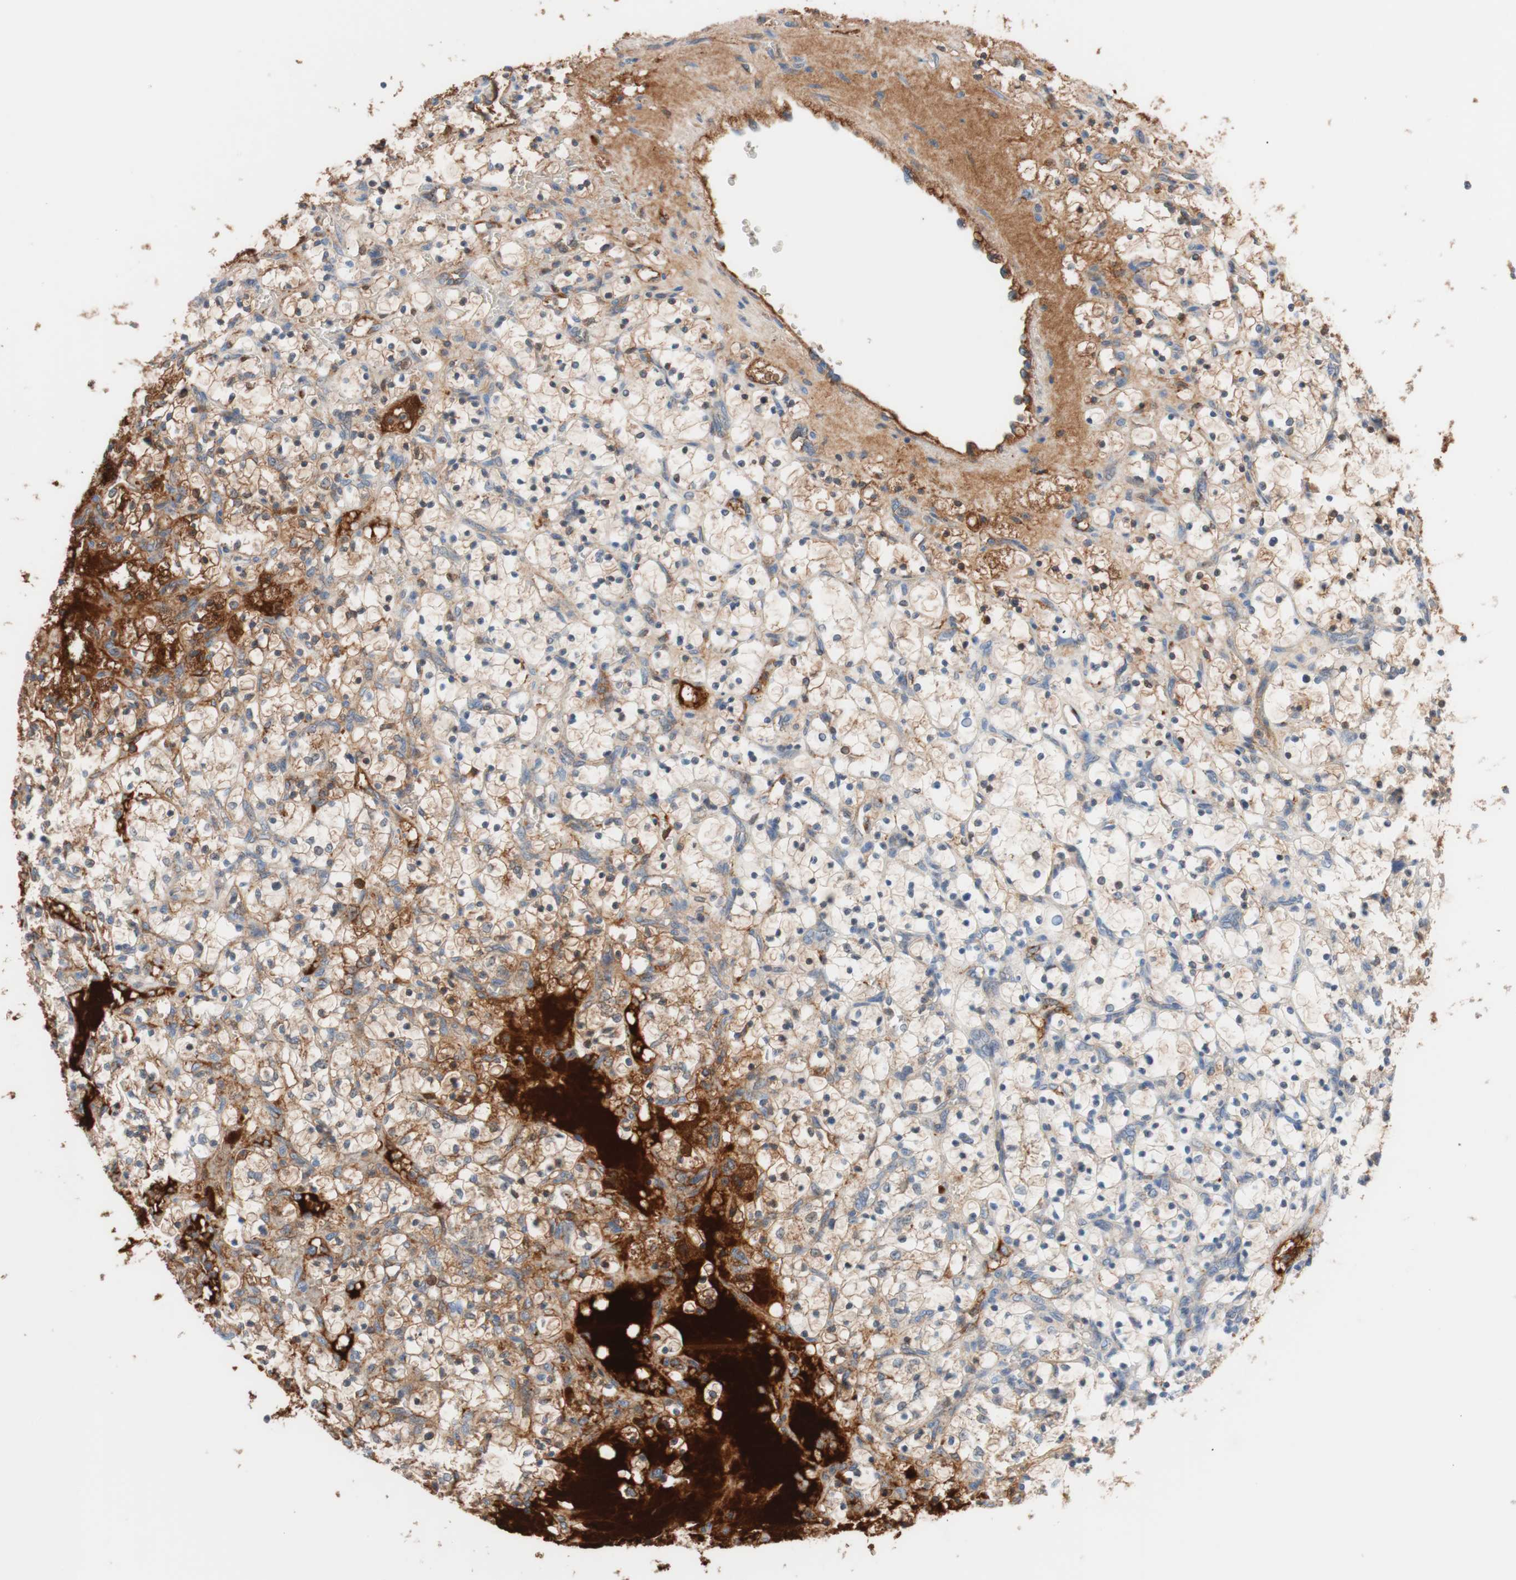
{"staining": {"intensity": "strong", "quantity": "25%-75%", "location": "cytoplasmic/membranous"}, "tissue": "renal cancer", "cell_type": "Tumor cells", "image_type": "cancer", "snomed": [{"axis": "morphology", "description": "Adenocarcinoma, NOS"}, {"axis": "topography", "description": "Kidney"}], "caption": "Immunohistochemical staining of human renal adenocarcinoma demonstrates strong cytoplasmic/membranous protein expression in approximately 25%-75% of tumor cells. (brown staining indicates protein expression, while blue staining denotes nuclei).", "gene": "RBP4", "patient": {"sex": "female", "age": 69}}